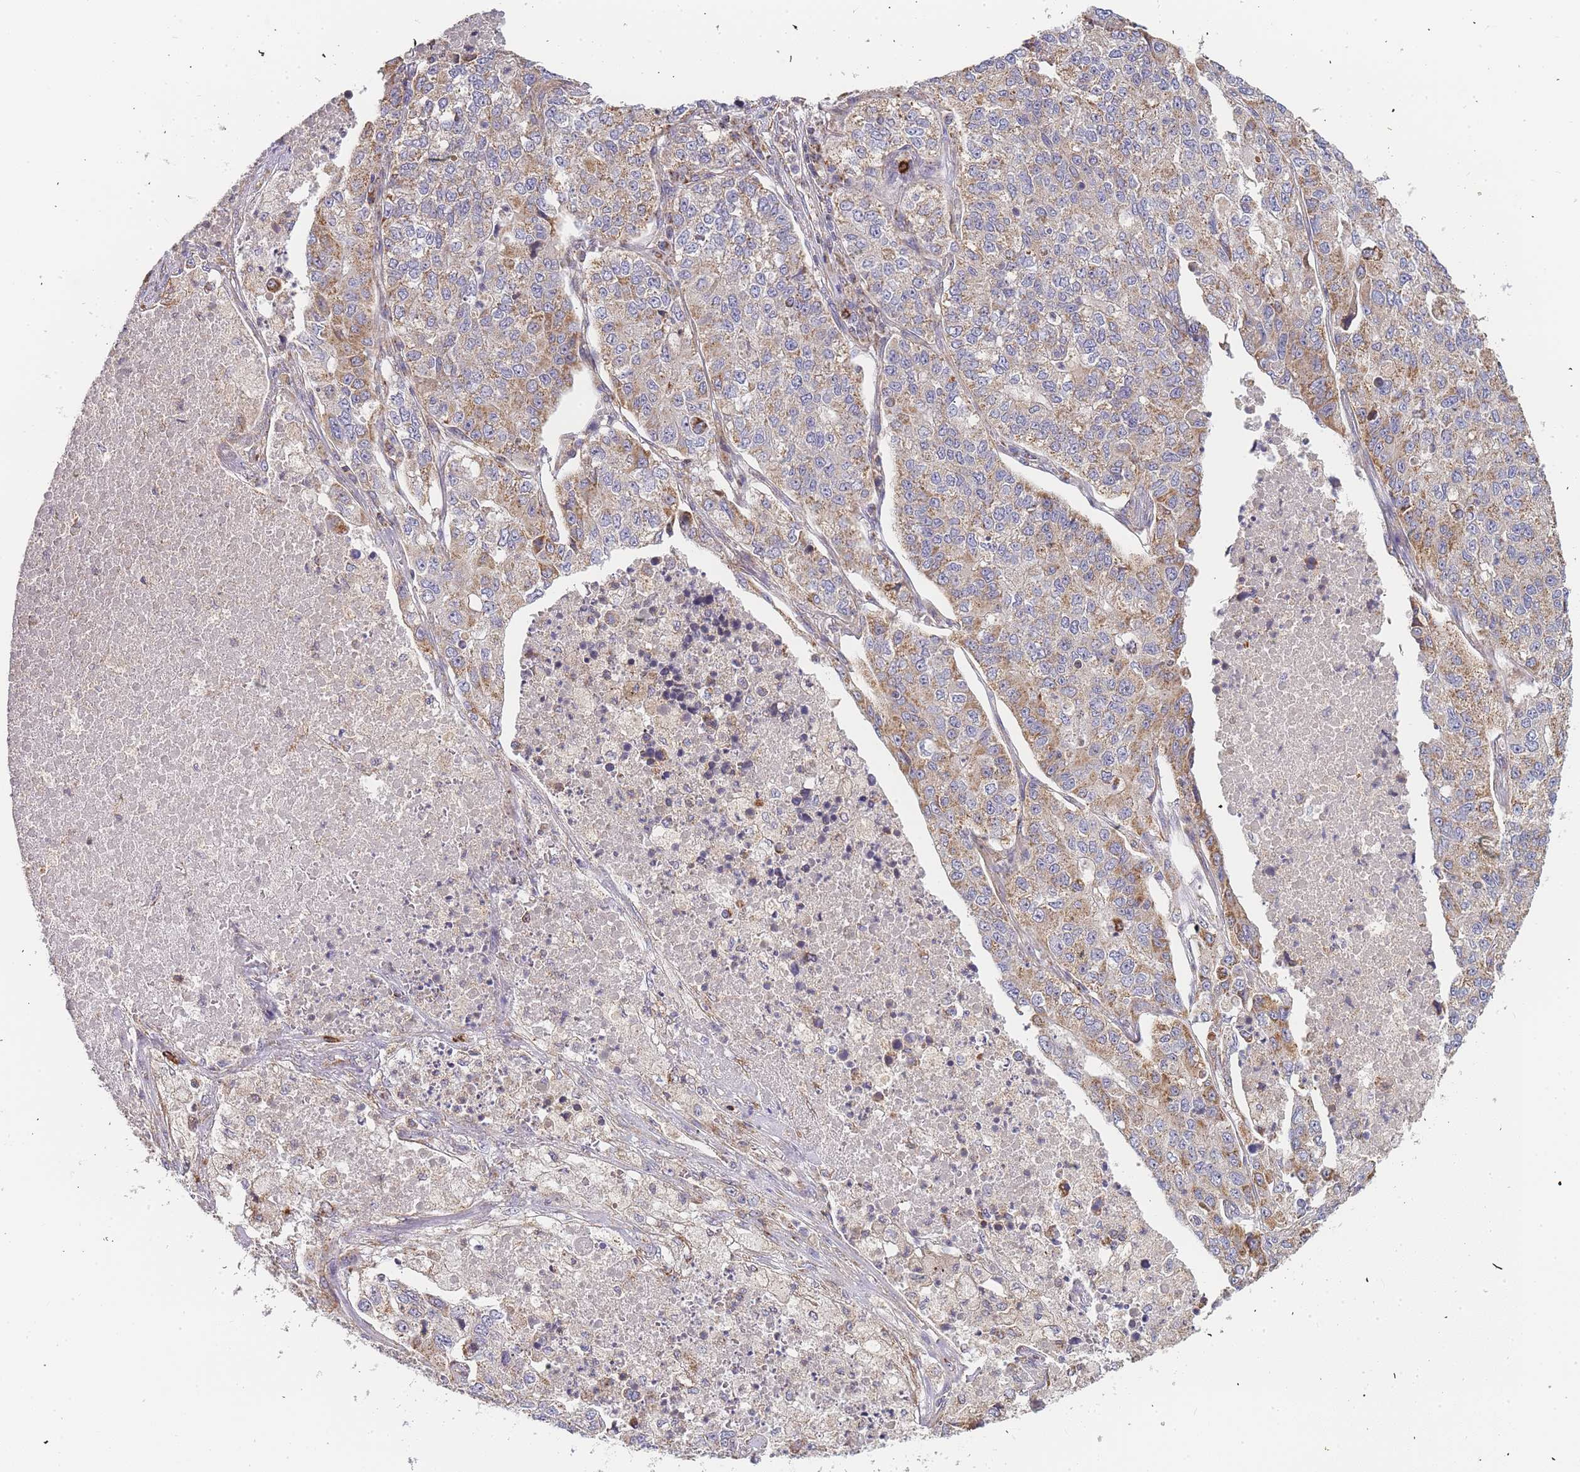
{"staining": {"intensity": "moderate", "quantity": ">75%", "location": "cytoplasmic/membranous"}, "tissue": "lung cancer", "cell_type": "Tumor cells", "image_type": "cancer", "snomed": [{"axis": "morphology", "description": "Adenocarcinoma, NOS"}, {"axis": "topography", "description": "Lung"}], "caption": "A brown stain labels moderate cytoplasmic/membranous positivity of a protein in human lung cancer tumor cells.", "gene": "ADCY9", "patient": {"sex": "male", "age": 49}}